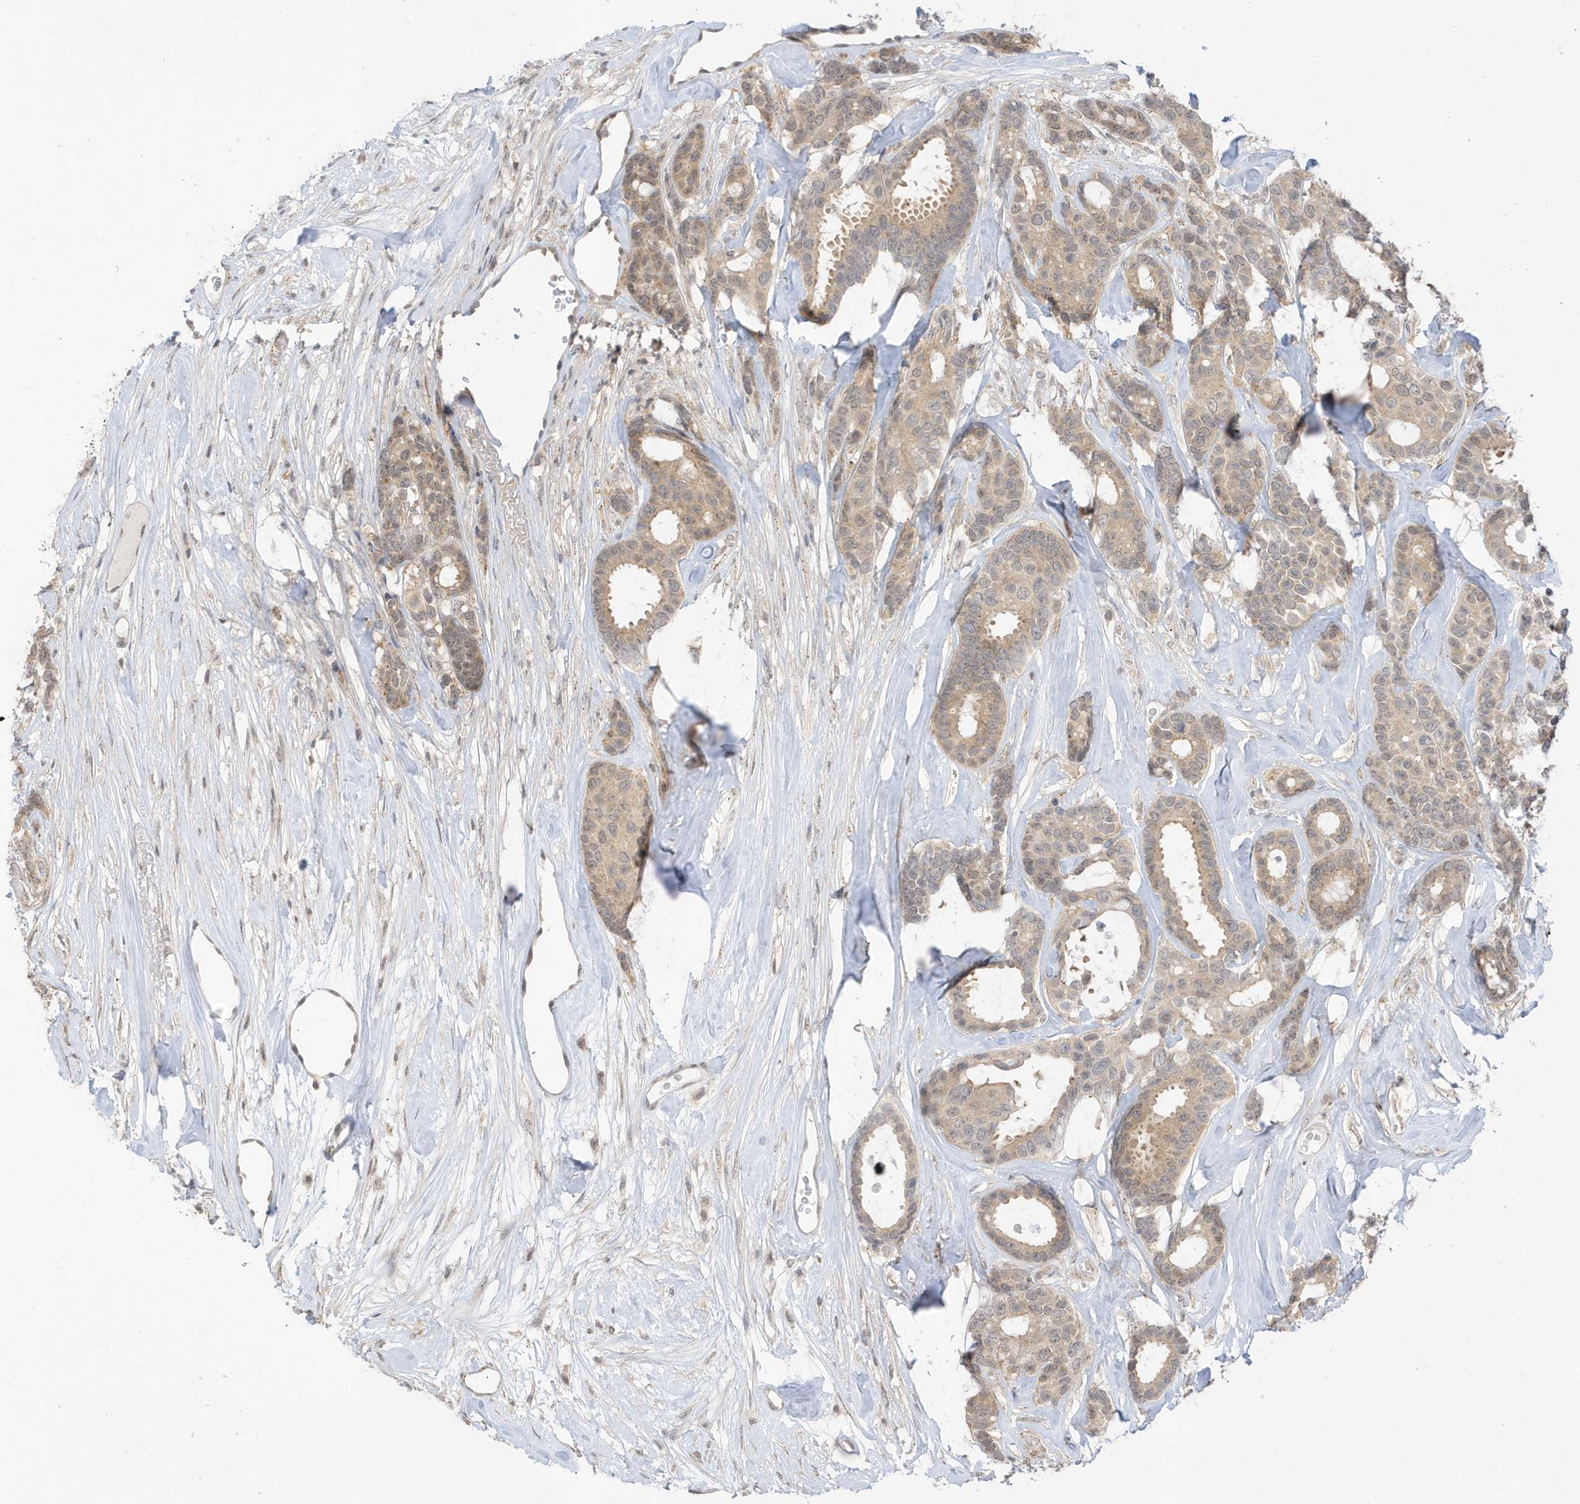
{"staining": {"intensity": "weak", "quantity": ">75%", "location": "cytoplasmic/membranous,nuclear"}, "tissue": "breast cancer", "cell_type": "Tumor cells", "image_type": "cancer", "snomed": [{"axis": "morphology", "description": "Duct carcinoma"}, {"axis": "topography", "description": "Breast"}], "caption": "An immunohistochemistry photomicrograph of neoplastic tissue is shown. Protein staining in brown highlights weak cytoplasmic/membranous and nuclear positivity in infiltrating ductal carcinoma (breast) within tumor cells.", "gene": "TAB3", "patient": {"sex": "female", "age": 87}}